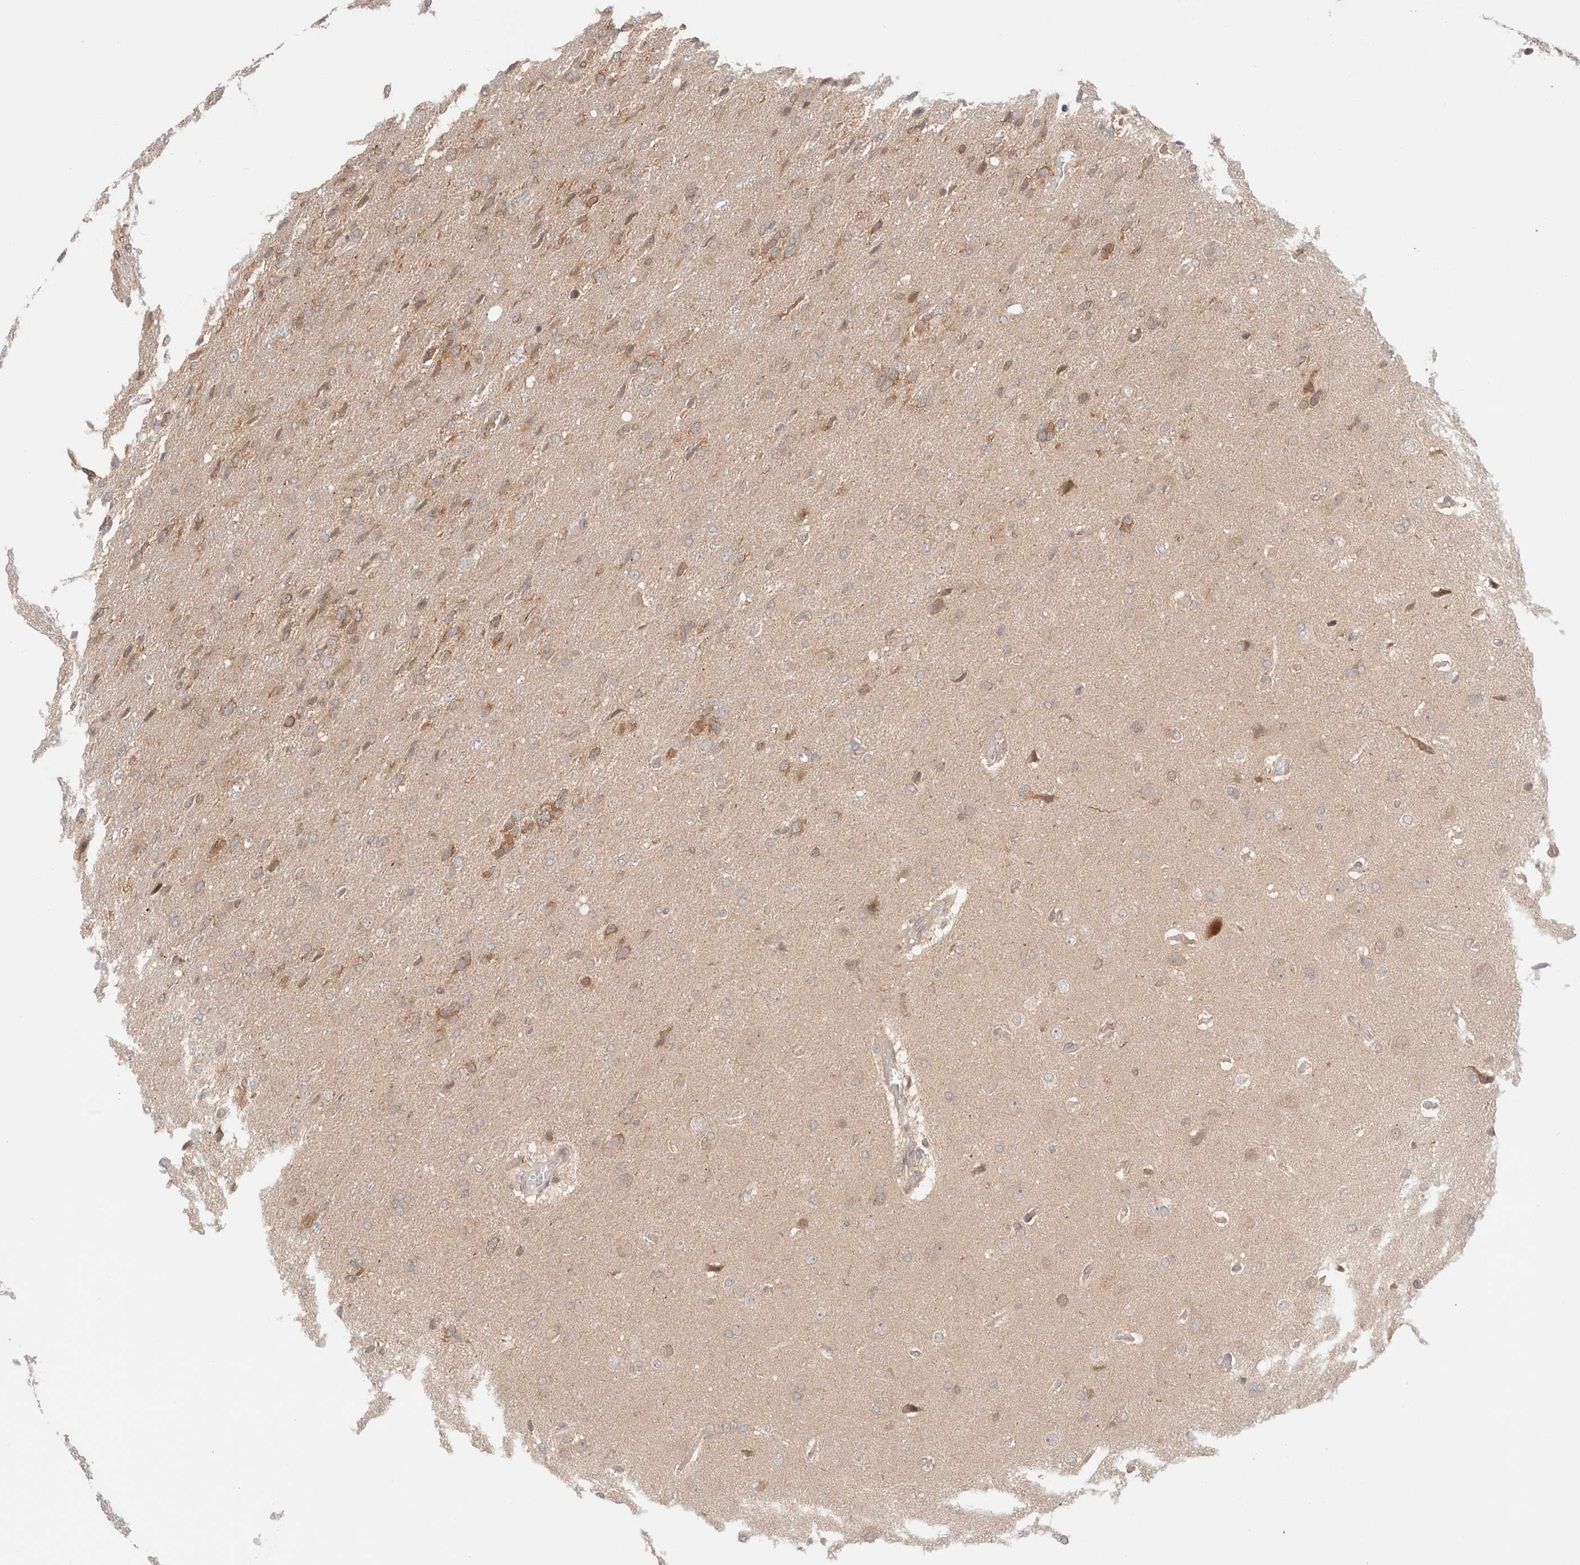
{"staining": {"intensity": "weak", "quantity": "25%-75%", "location": "cytoplasmic/membranous"}, "tissue": "glioma", "cell_type": "Tumor cells", "image_type": "cancer", "snomed": [{"axis": "morphology", "description": "Glioma, malignant, High grade"}, {"axis": "topography", "description": "Brain"}], "caption": "Weak cytoplasmic/membranous staining for a protein is appreciated in approximately 25%-75% of tumor cells of glioma using immunohistochemistry (IHC).", "gene": "XKR4", "patient": {"sex": "female", "age": 58}}